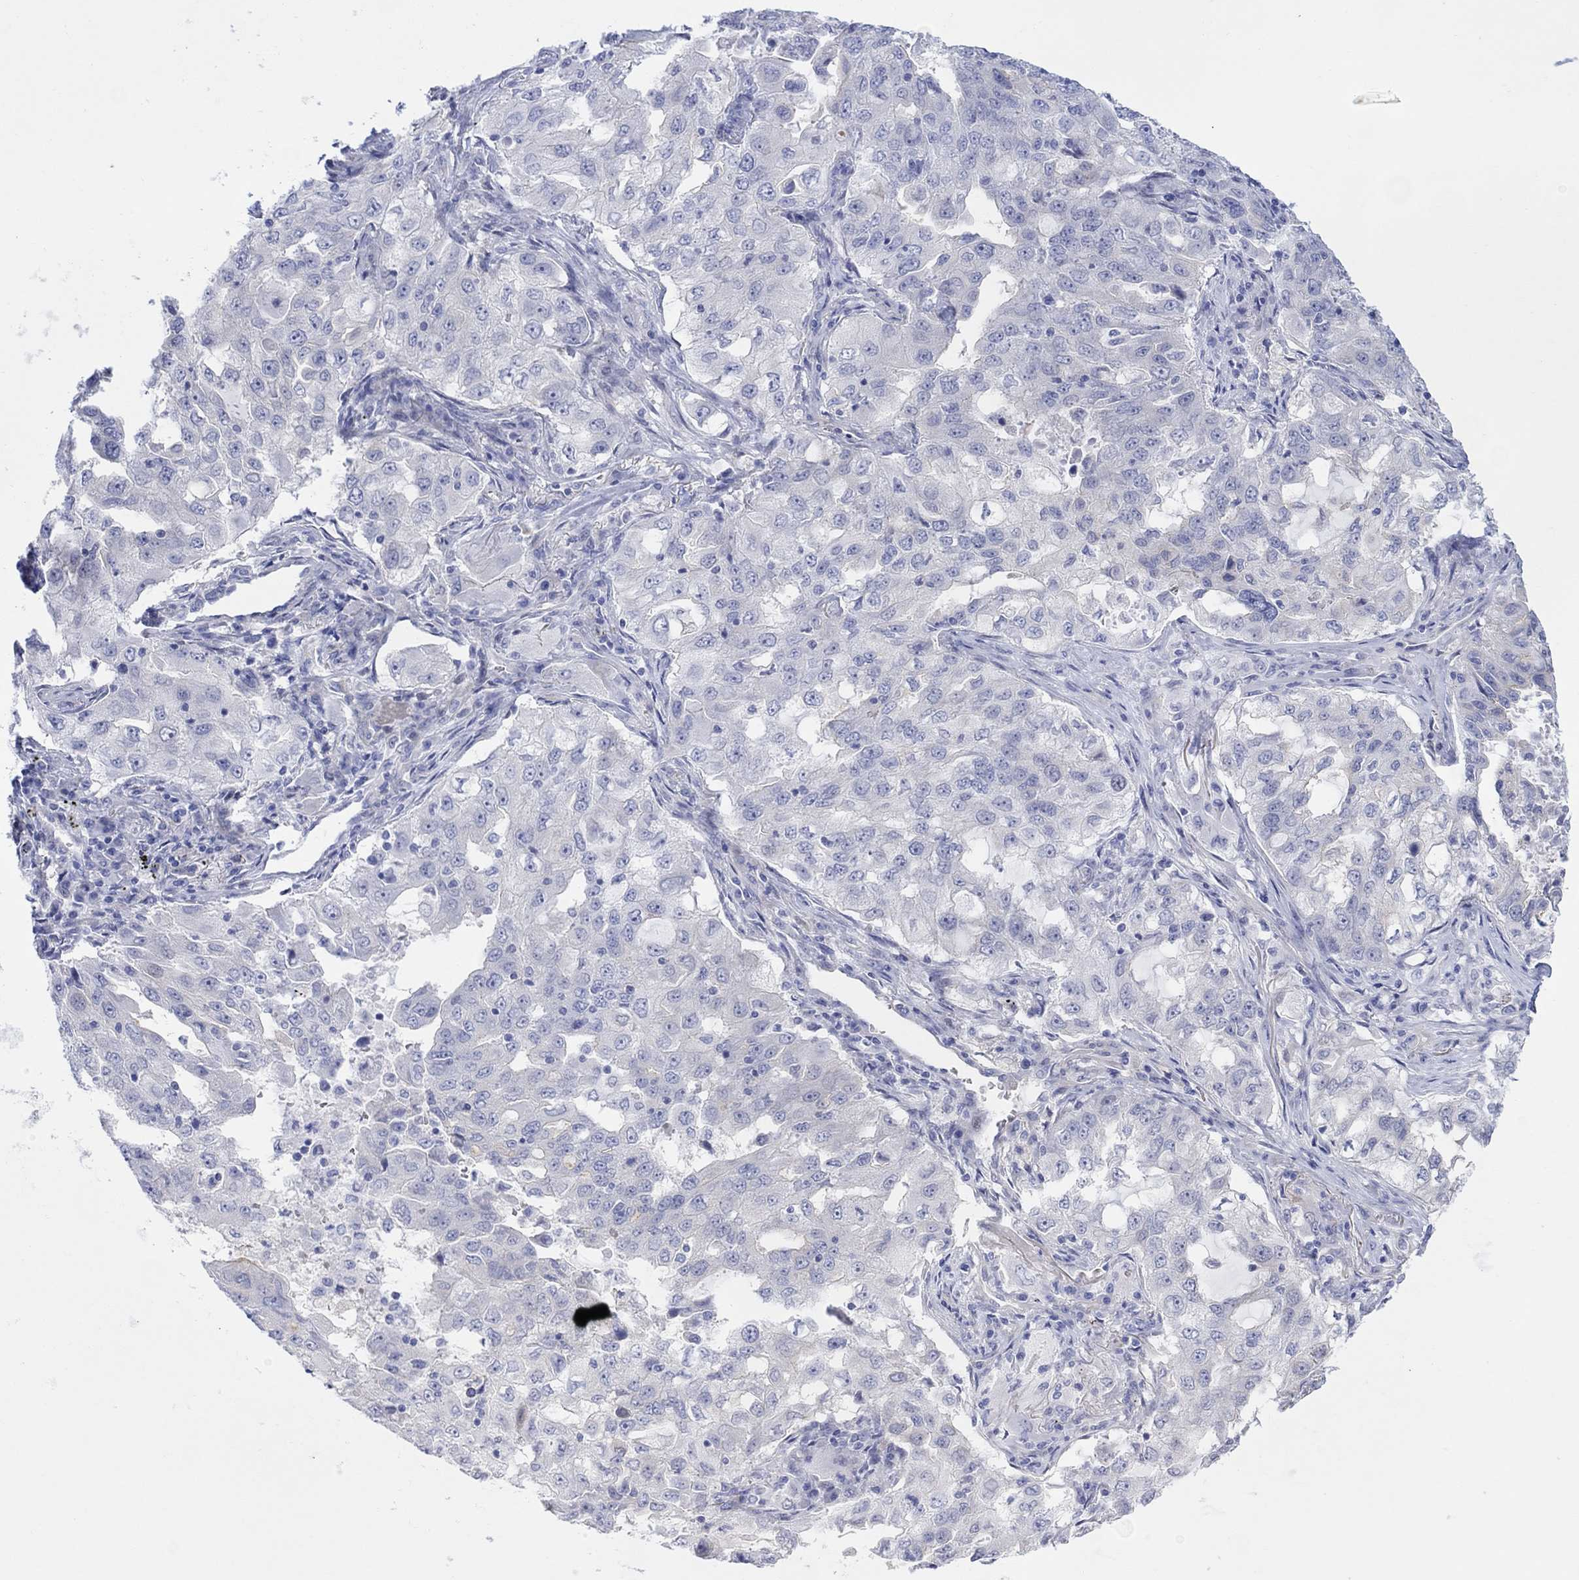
{"staining": {"intensity": "negative", "quantity": "none", "location": "none"}, "tissue": "lung cancer", "cell_type": "Tumor cells", "image_type": "cancer", "snomed": [{"axis": "morphology", "description": "Adenocarcinoma, NOS"}, {"axis": "topography", "description": "Lung"}], "caption": "This is a image of immunohistochemistry staining of lung cancer, which shows no staining in tumor cells. (Immunohistochemistry, brightfield microscopy, high magnification).", "gene": "TLDC2", "patient": {"sex": "female", "age": 61}}